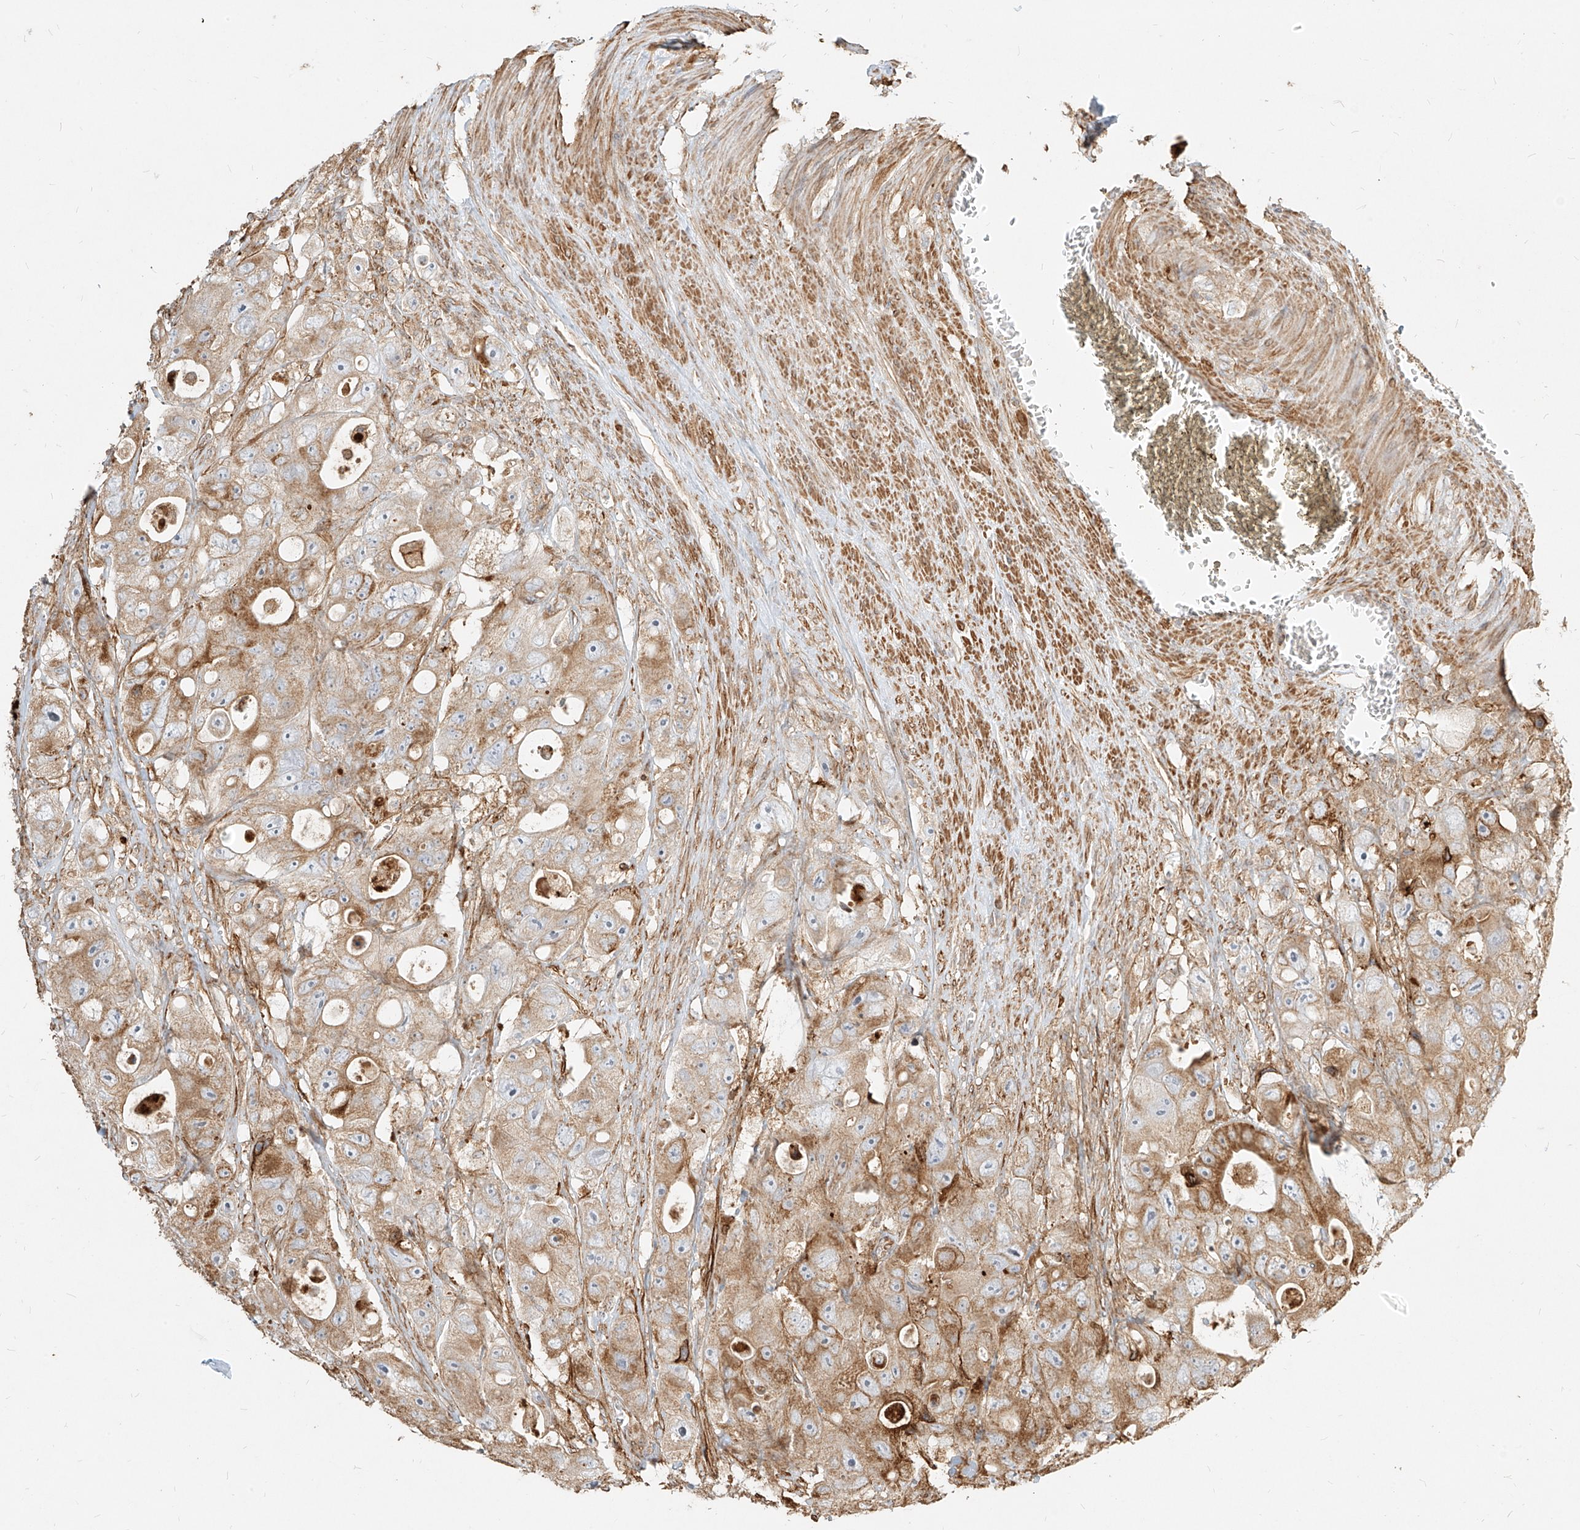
{"staining": {"intensity": "moderate", "quantity": "25%-75%", "location": "cytoplasmic/membranous"}, "tissue": "colorectal cancer", "cell_type": "Tumor cells", "image_type": "cancer", "snomed": [{"axis": "morphology", "description": "Adenocarcinoma, NOS"}, {"axis": "topography", "description": "Colon"}], "caption": "Immunohistochemical staining of human colorectal adenocarcinoma demonstrates medium levels of moderate cytoplasmic/membranous positivity in approximately 25%-75% of tumor cells.", "gene": "MTX2", "patient": {"sex": "female", "age": 46}}